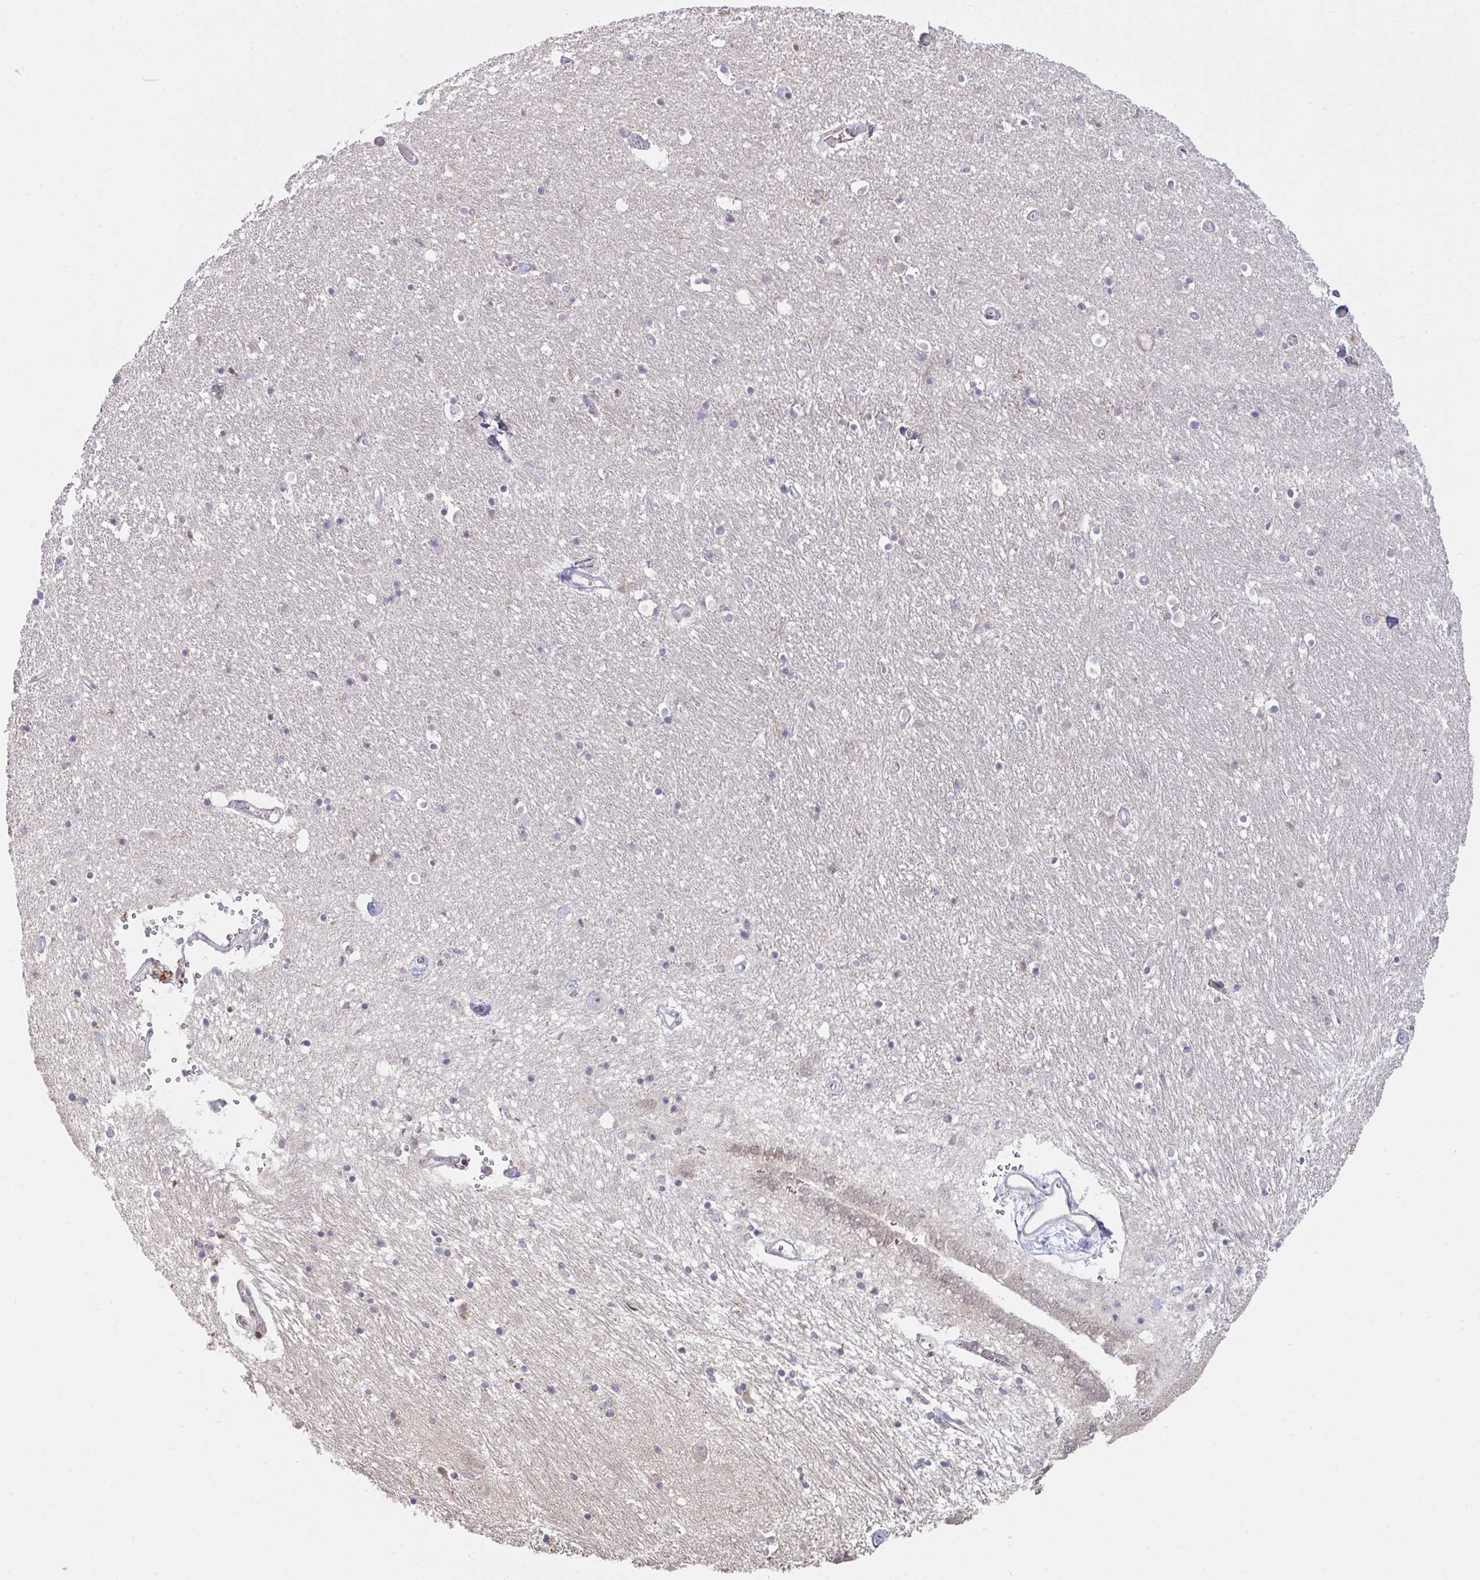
{"staining": {"intensity": "moderate", "quantity": "<25%", "location": "nuclear"}, "tissue": "caudate", "cell_type": "Glial cells", "image_type": "normal", "snomed": [{"axis": "morphology", "description": "Normal tissue, NOS"}, {"axis": "topography", "description": "Lateral ventricle wall"}, {"axis": "topography", "description": "Hippocampus"}], "caption": "Caudate stained for a protein demonstrates moderate nuclear positivity in glial cells. The staining was performed using DAB (3,3'-diaminobenzidine), with brown indicating positive protein expression. Nuclei are stained blue with hematoxylin.", "gene": "SAP30", "patient": {"sex": "female", "age": 63}}